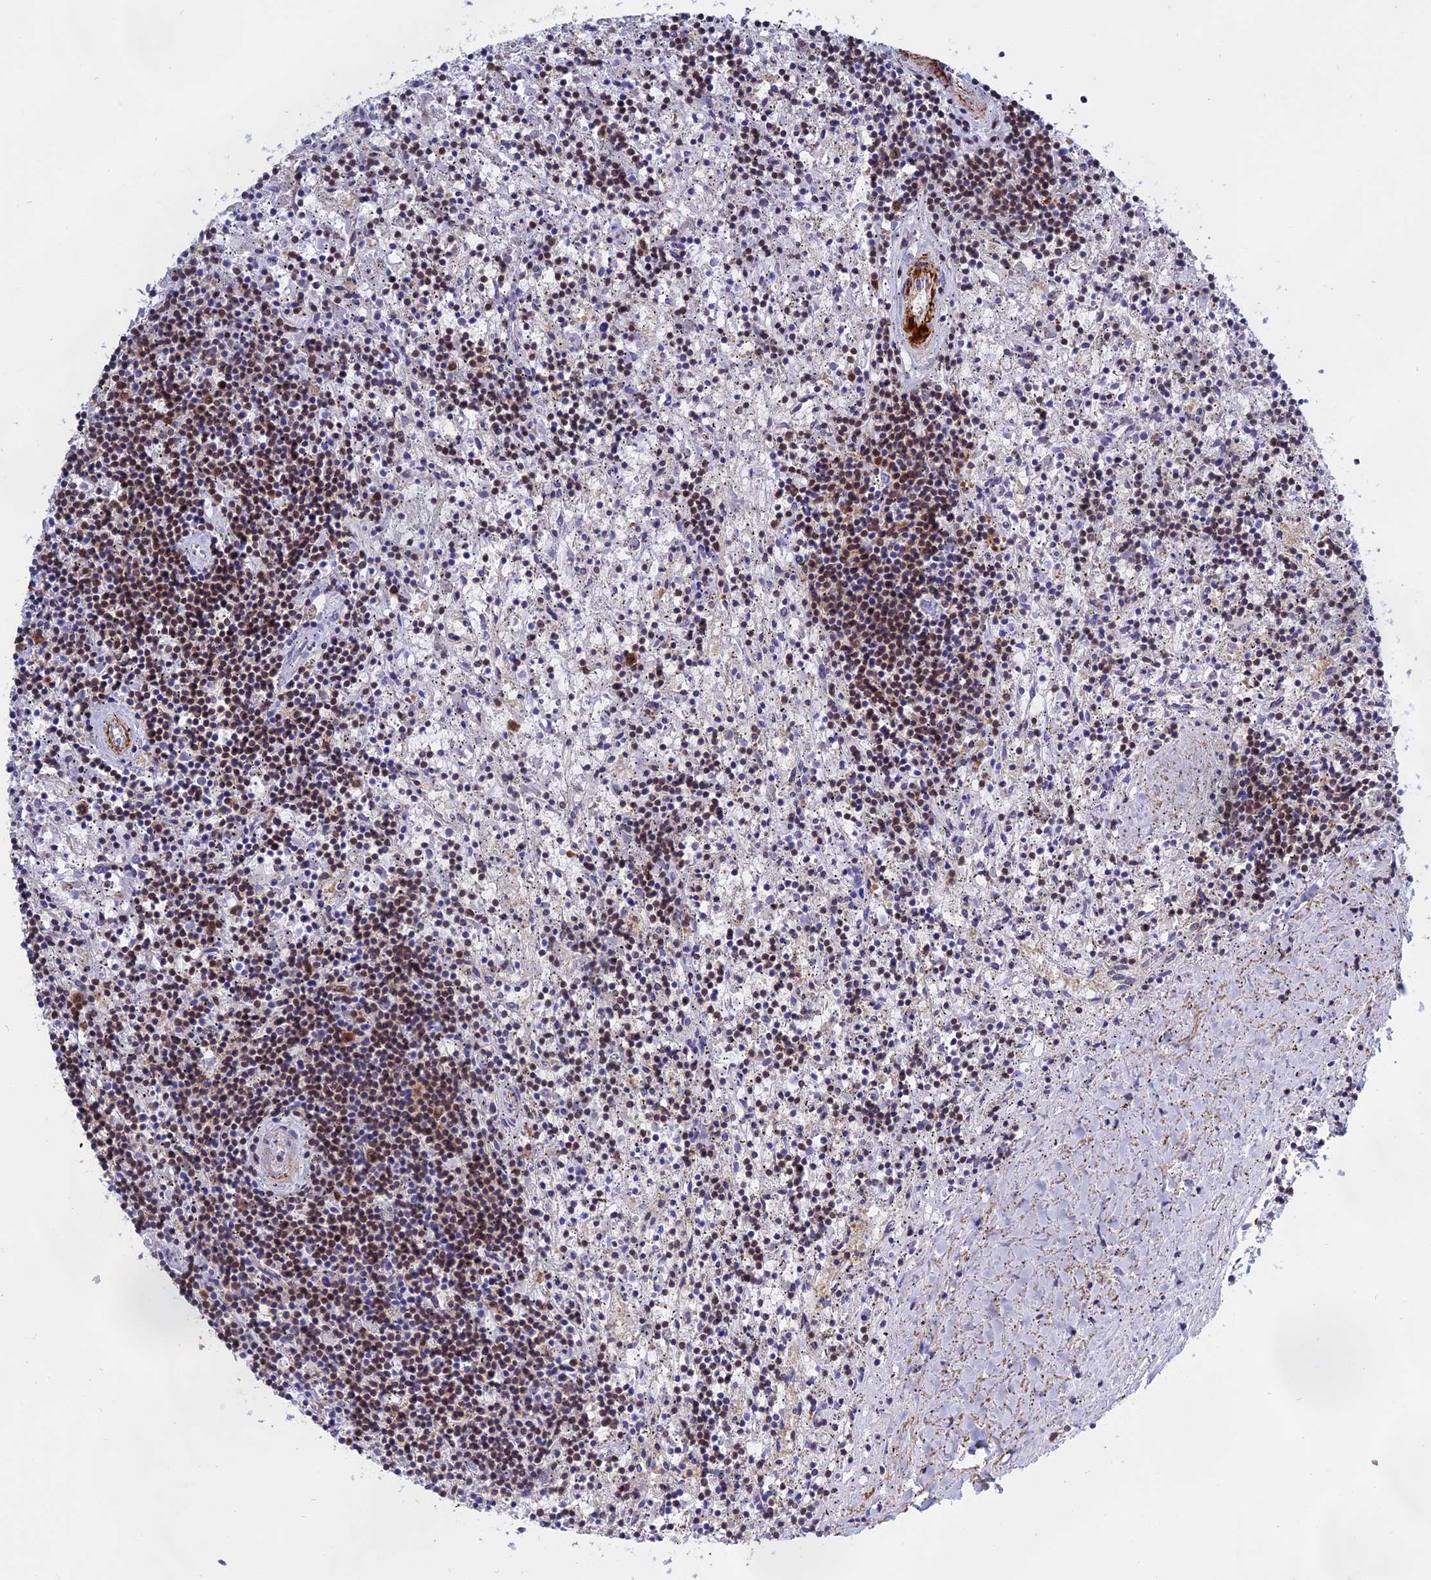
{"staining": {"intensity": "moderate", "quantity": "25%-75%", "location": "nuclear"}, "tissue": "lymphoma", "cell_type": "Tumor cells", "image_type": "cancer", "snomed": [{"axis": "morphology", "description": "Malignant lymphoma, non-Hodgkin's type, Low grade"}, {"axis": "topography", "description": "Spleen"}], "caption": "IHC of human low-grade malignant lymphoma, non-Hodgkin's type shows medium levels of moderate nuclear positivity in approximately 25%-75% of tumor cells.", "gene": "NAA10", "patient": {"sex": "male", "age": 76}}